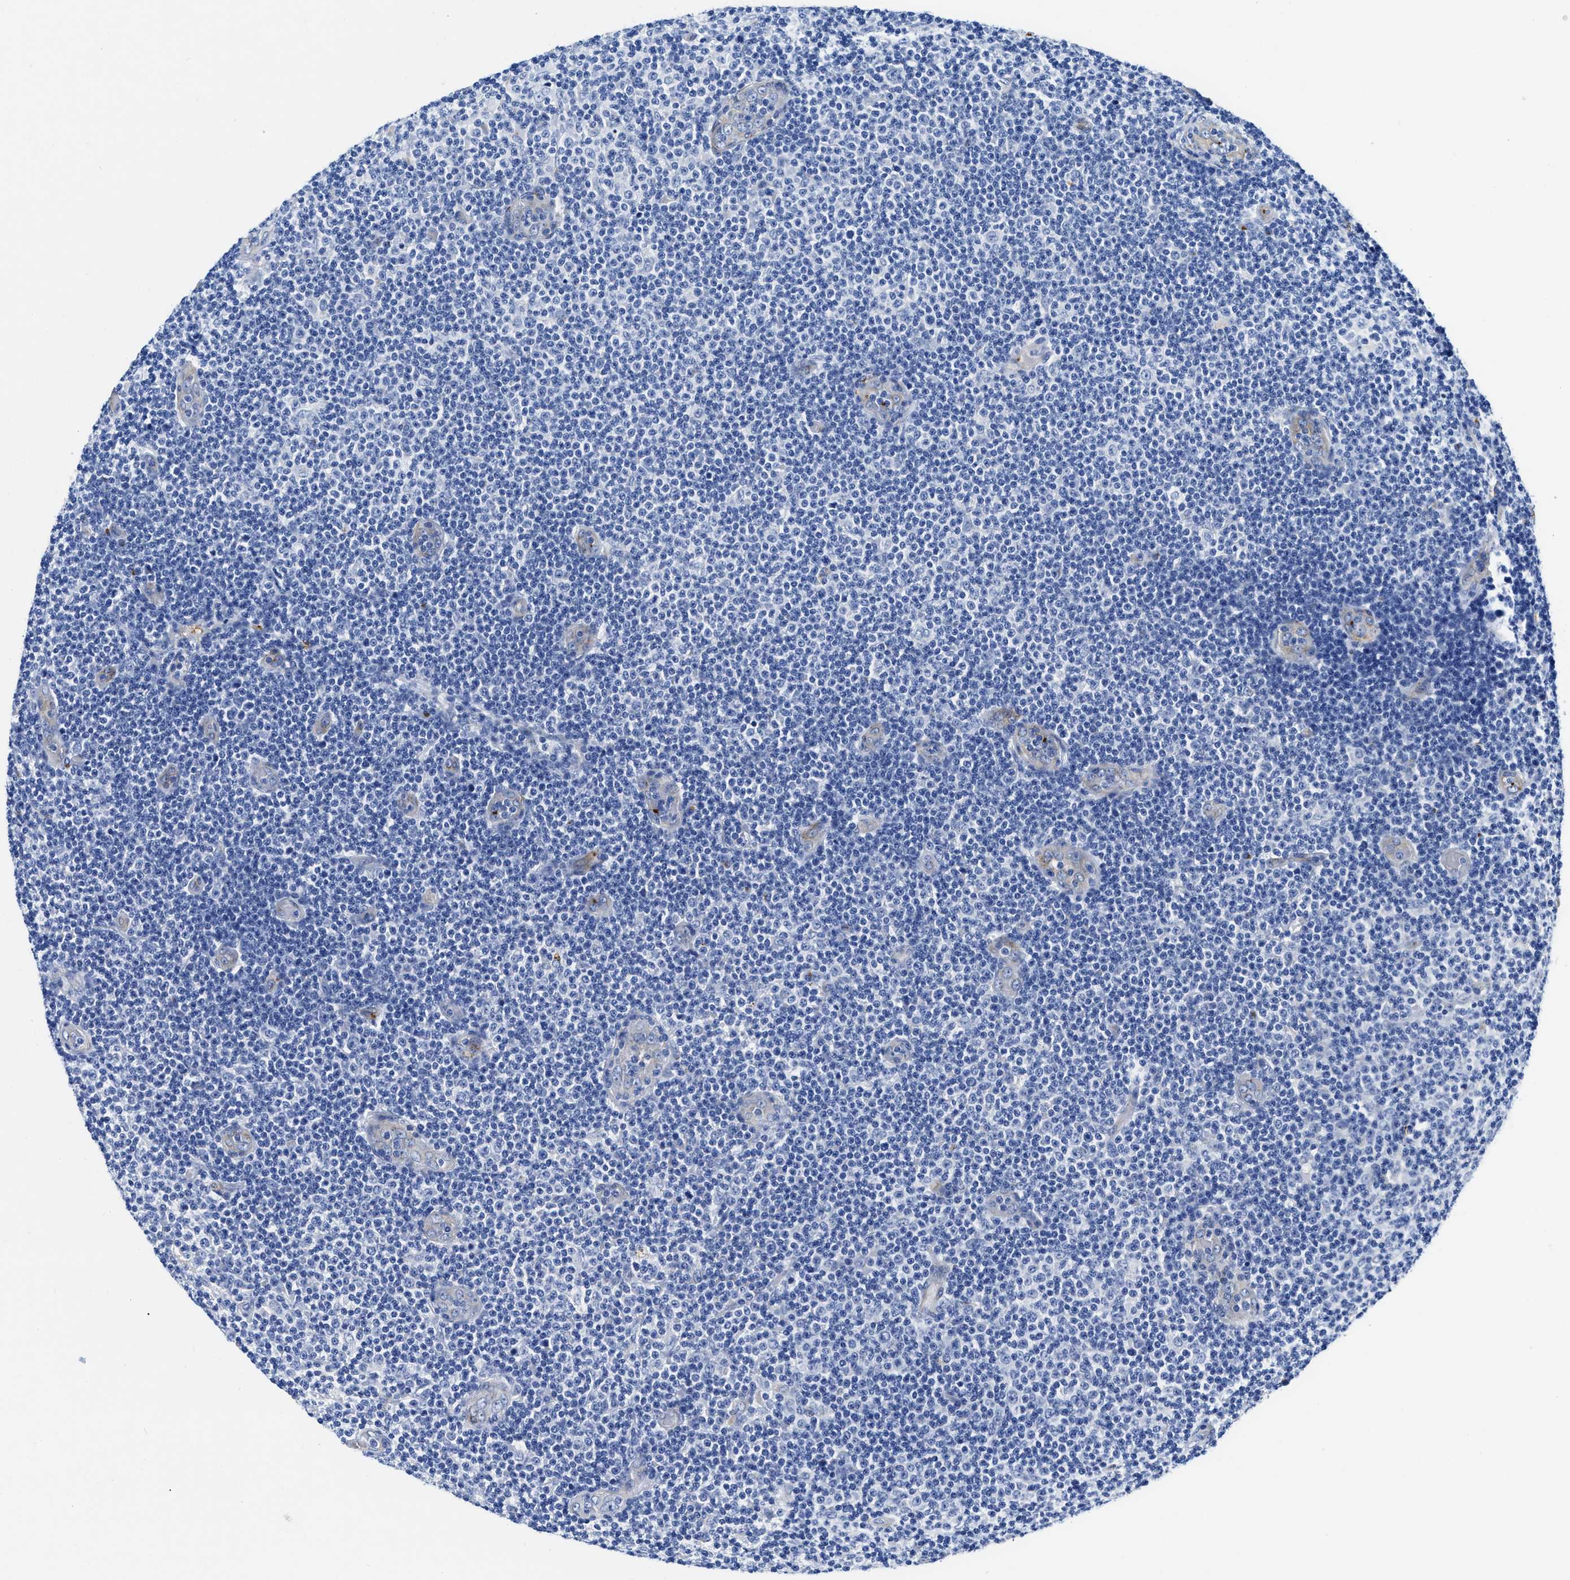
{"staining": {"intensity": "negative", "quantity": "none", "location": "none"}, "tissue": "lymphoma", "cell_type": "Tumor cells", "image_type": "cancer", "snomed": [{"axis": "morphology", "description": "Malignant lymphoma, non-Hodgkin's type, Low grade"}, {"axis": "topography", "description": "Lymph node"}], "caption": "Immunohistochemistry of low-grade malignant lymphoma, non-Hodgkin's type shows no expression in tumor cells.", "gene": "TVP23B", "patient": {"sex": "male", "age": 83}}